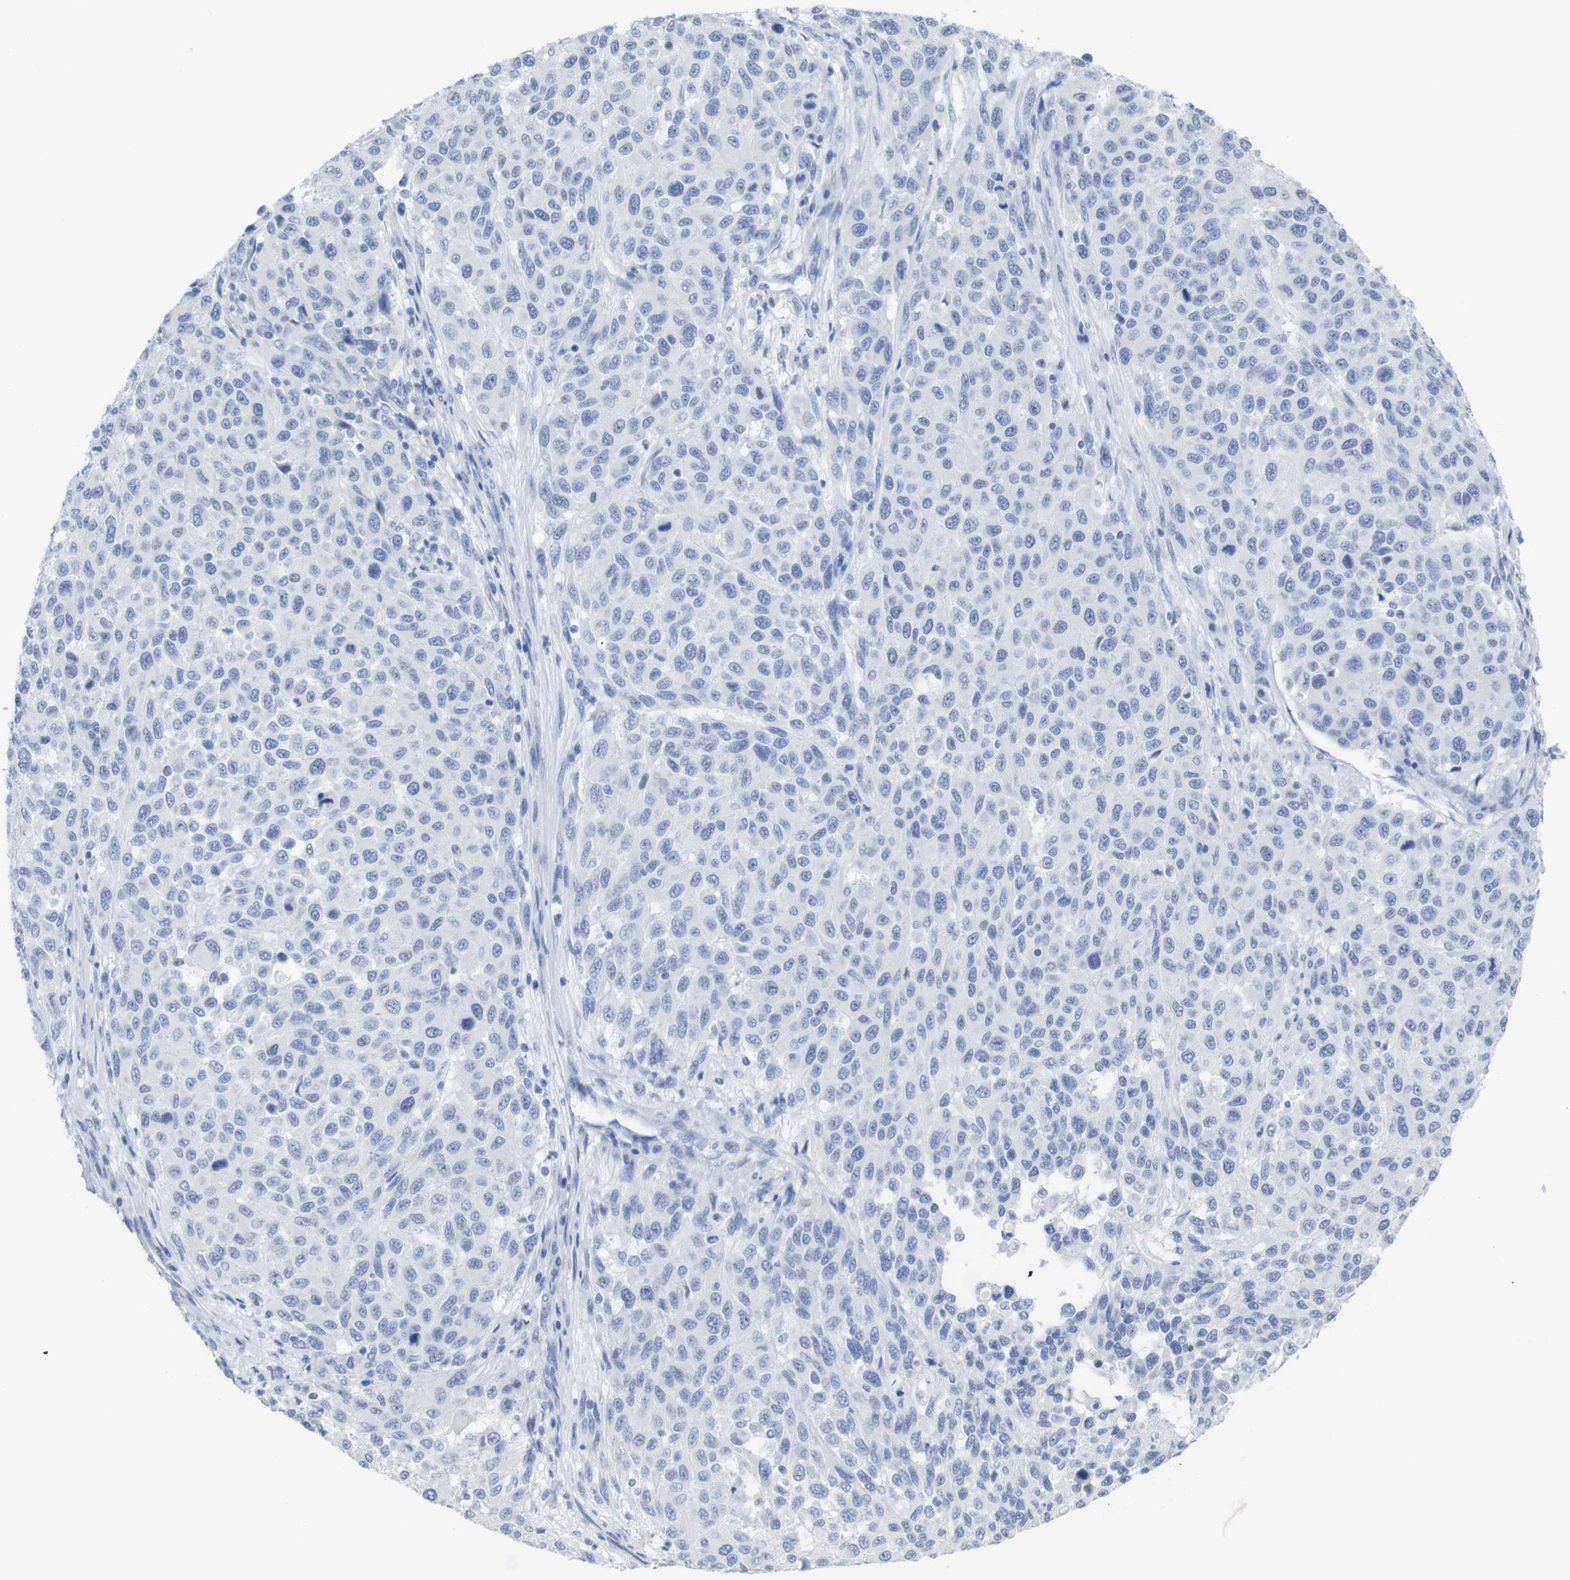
{"staining": {"intensity": "negative", "quantity": "none", "location": "none"}, "tissue": "melanoma", "cell_type": "Tumor cells", "image_type": "cancer", "snomed": [{"axis": "morphology", "description": "Malignant melanoma, Metastatic site"}, {"axis": "topography", "description": "Lymph node"}], "caption": "This photomicrograph is of malignant melanoma (metastatic site) stained with IHC to label a protein in brown with the nuclei are counter-stained blue. There is no expression in tumor cells.", "gene": "PNMA1", "patient": {"sex": "male", "age": 61}}